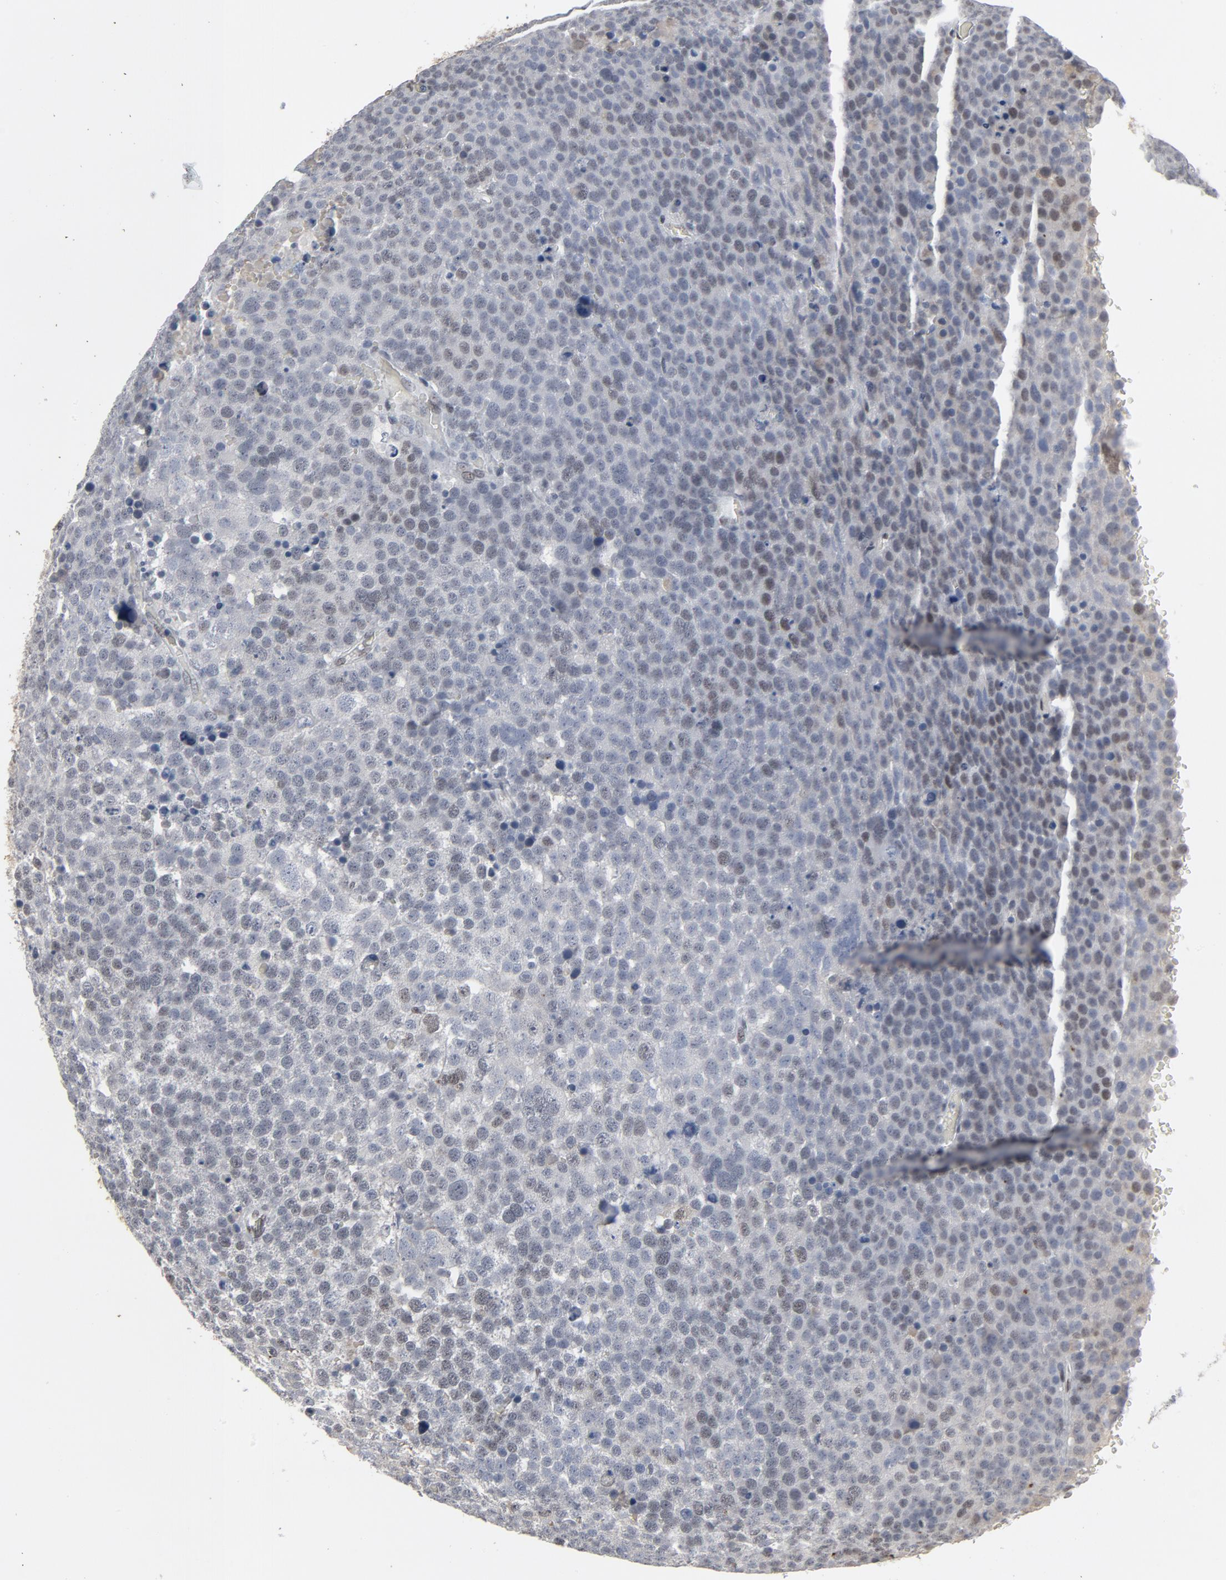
{"staining": {"intensity": "negative", "quantity": "none", "location": "none"}, "tissue": "testis cancer", "cell_type": "Tumor cells", "image_type": "cancer", "snomed": [{"axis": "morphology", "description": "Seminoma, NOS"}, {"axis": "topography", "description": "Testis"}], "caption": "There is no significant positivity in tumor cells of seminoma (testis). (DAB (3,3'-diaminobenzidine) immunohistochemistry, high magnification).", "gene": "ATF7", "patient": {"sex": "male", "age": 71}}